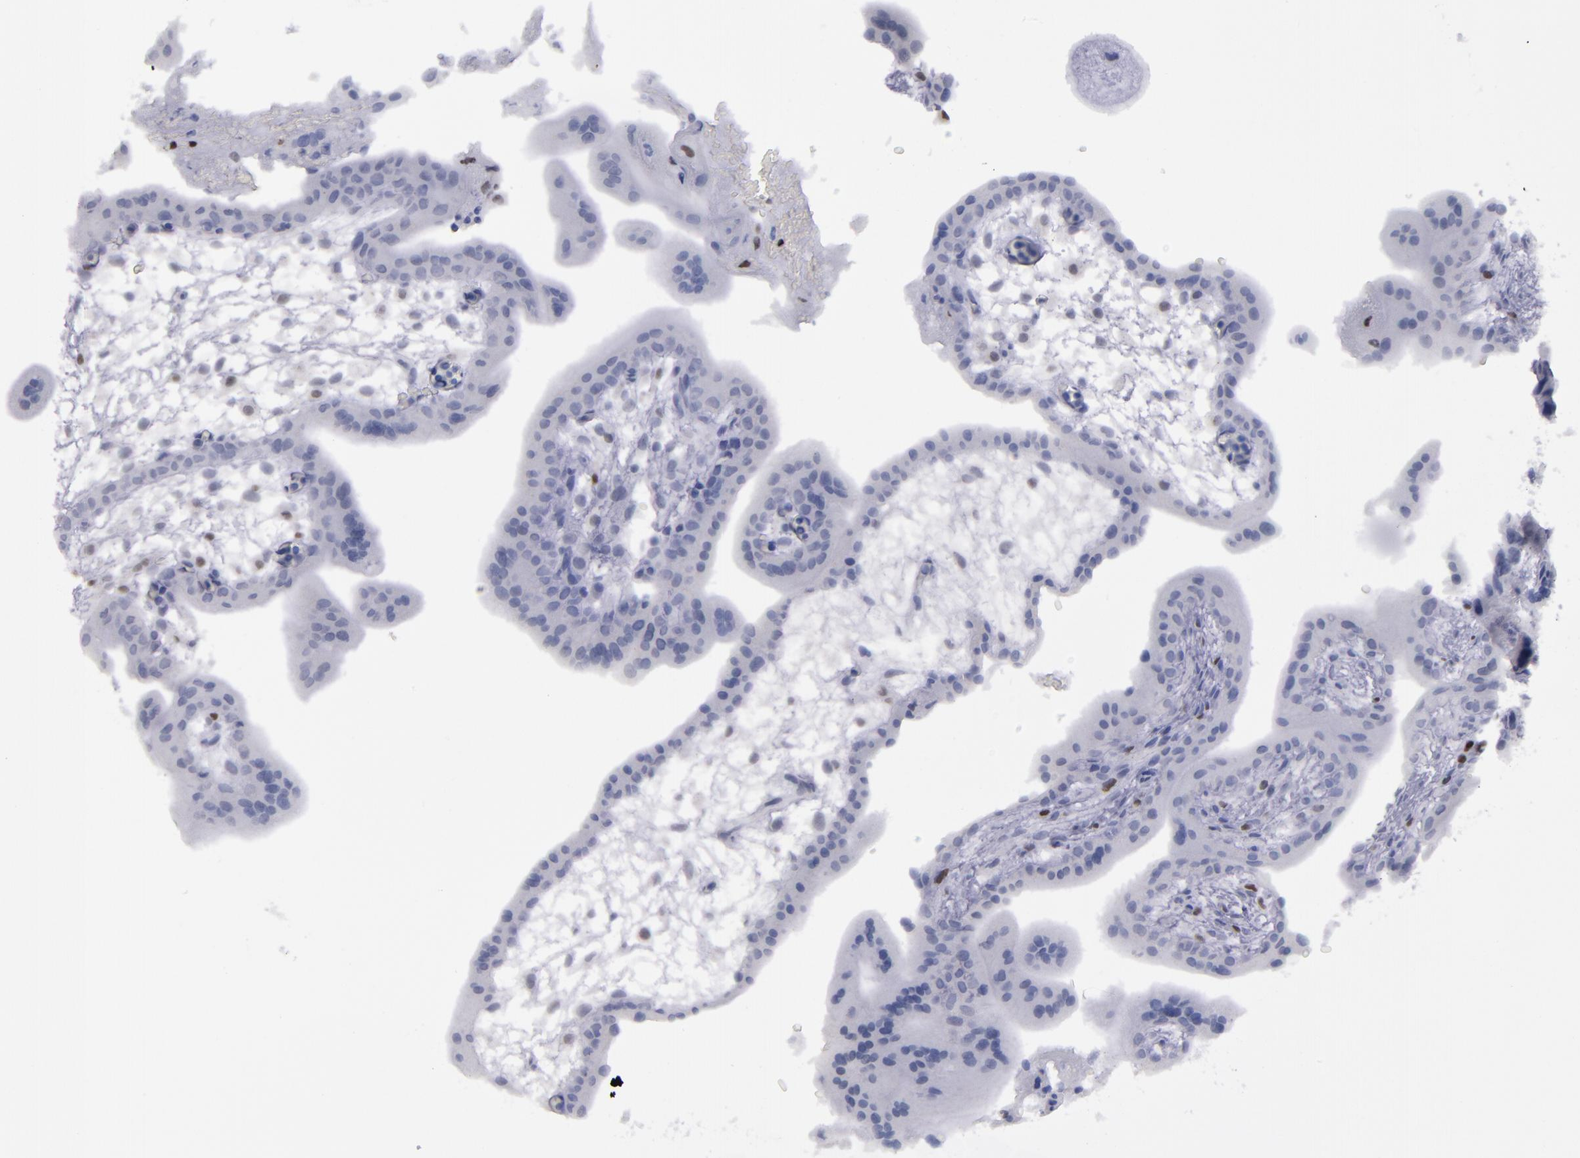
{"staining": {"intensity": "negative", "quantity": "none", "location": "none"}, "tissue": "placenta", "cell_type": "Decidual cells", "image_type": "normal", "snomed": [{"axis": "morphology", "description": "Normal tissue, NOS"}, {"axis": "topography", "description": "Placenta"}], "caption": "This histopathology image is of unremarkable placenta stained with immunohistochemistry (IHC) to label a protein in brown with the nuclei are counter-stained blue. There is no expression in decidual cells. (DAB IHC visualized using brightfield microscopy, high magnification).", "gene": "IRF8", "patient": {"sex": "female", "age": 35}}